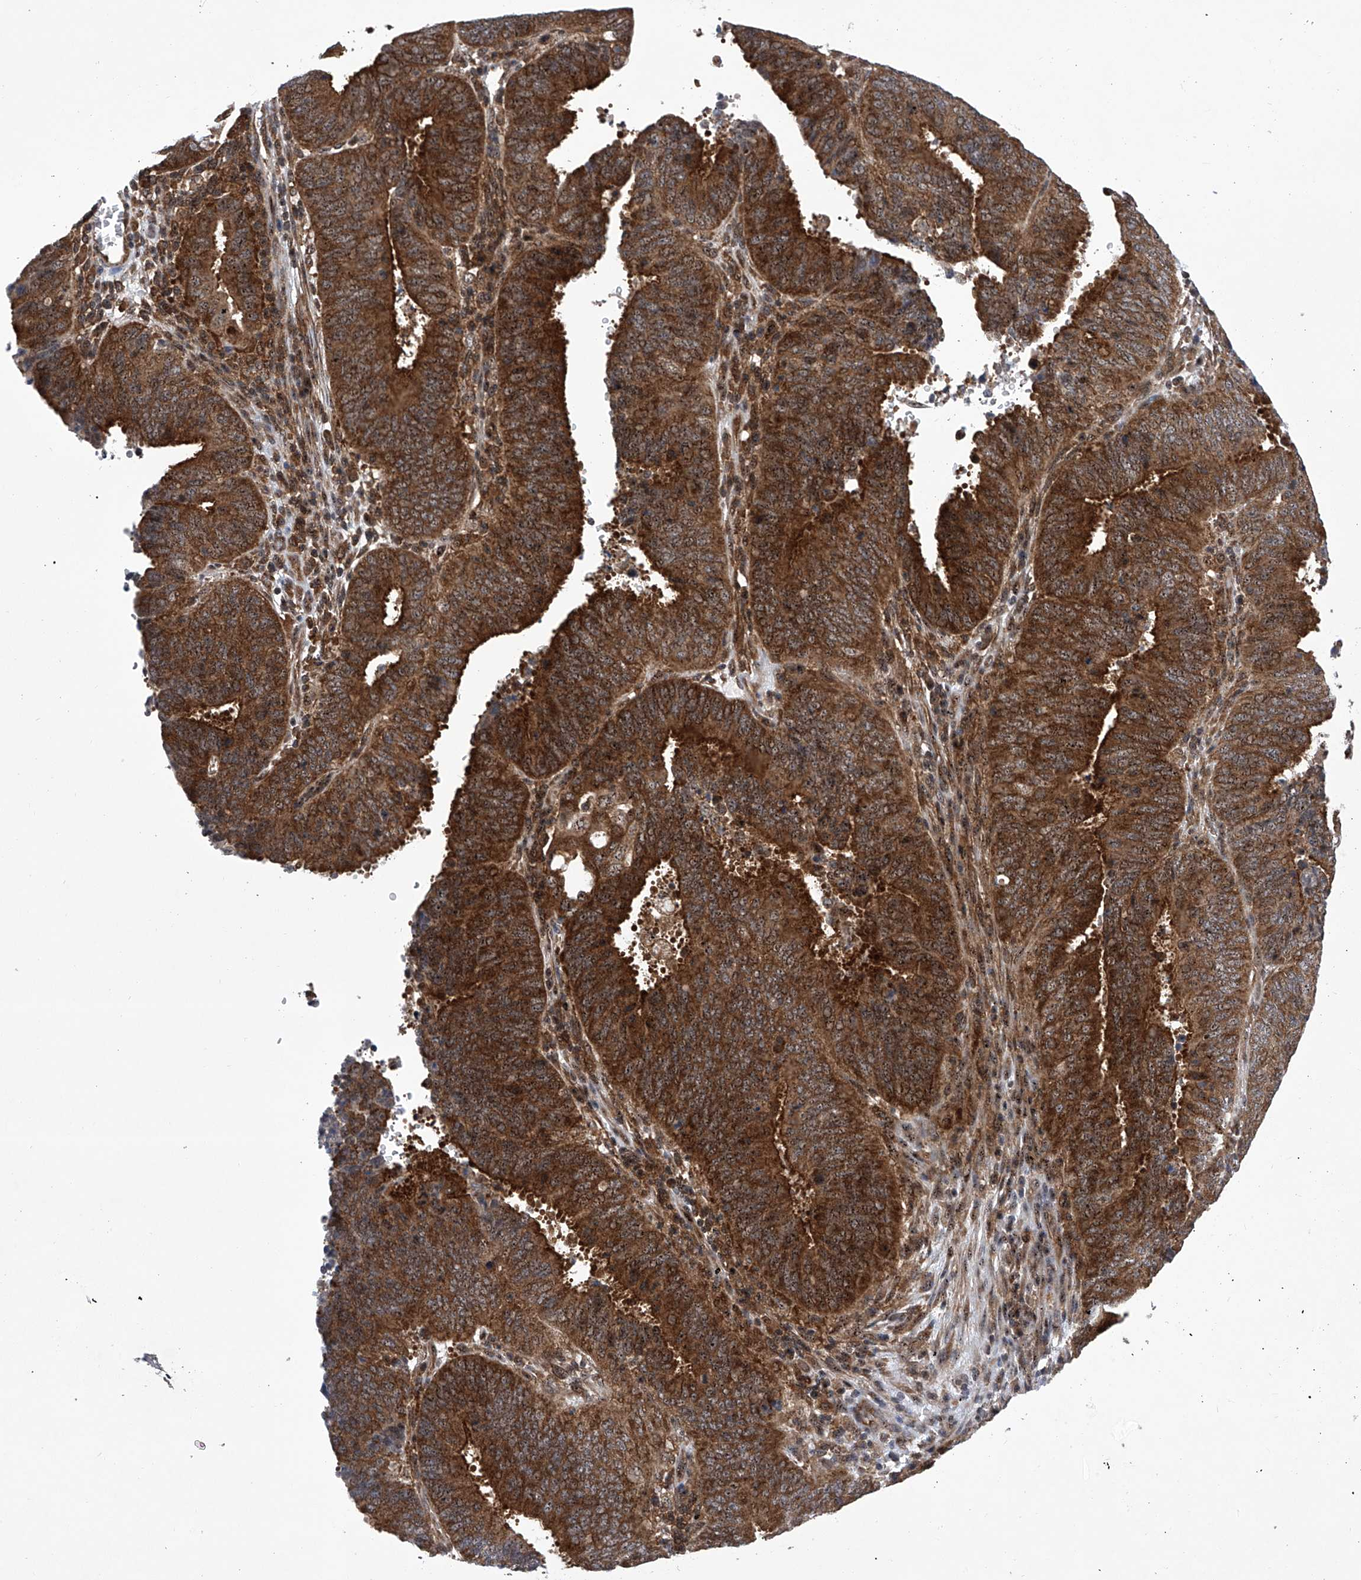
{"staining": {"intensity": "strong", "quantity": ">75%", "location": "cytoplasmic/membranous"}, "tissue": "cervical cancer", "cell_type": "Tumor cells", "image_type": "cancer", "snomed": [{"axis": "morphology", "description": "Adenocarcinoma, NOS"}, {"axis": "topography", "description": "Cervix"}], "caption": "A photomicrograph of cervical adenocarcinoma stained for a protein shows strong cytoplasmic/membranous brown staining in tumor cells.", "gene": "CISH", "patient": {"sex": "female", "age": 44}}